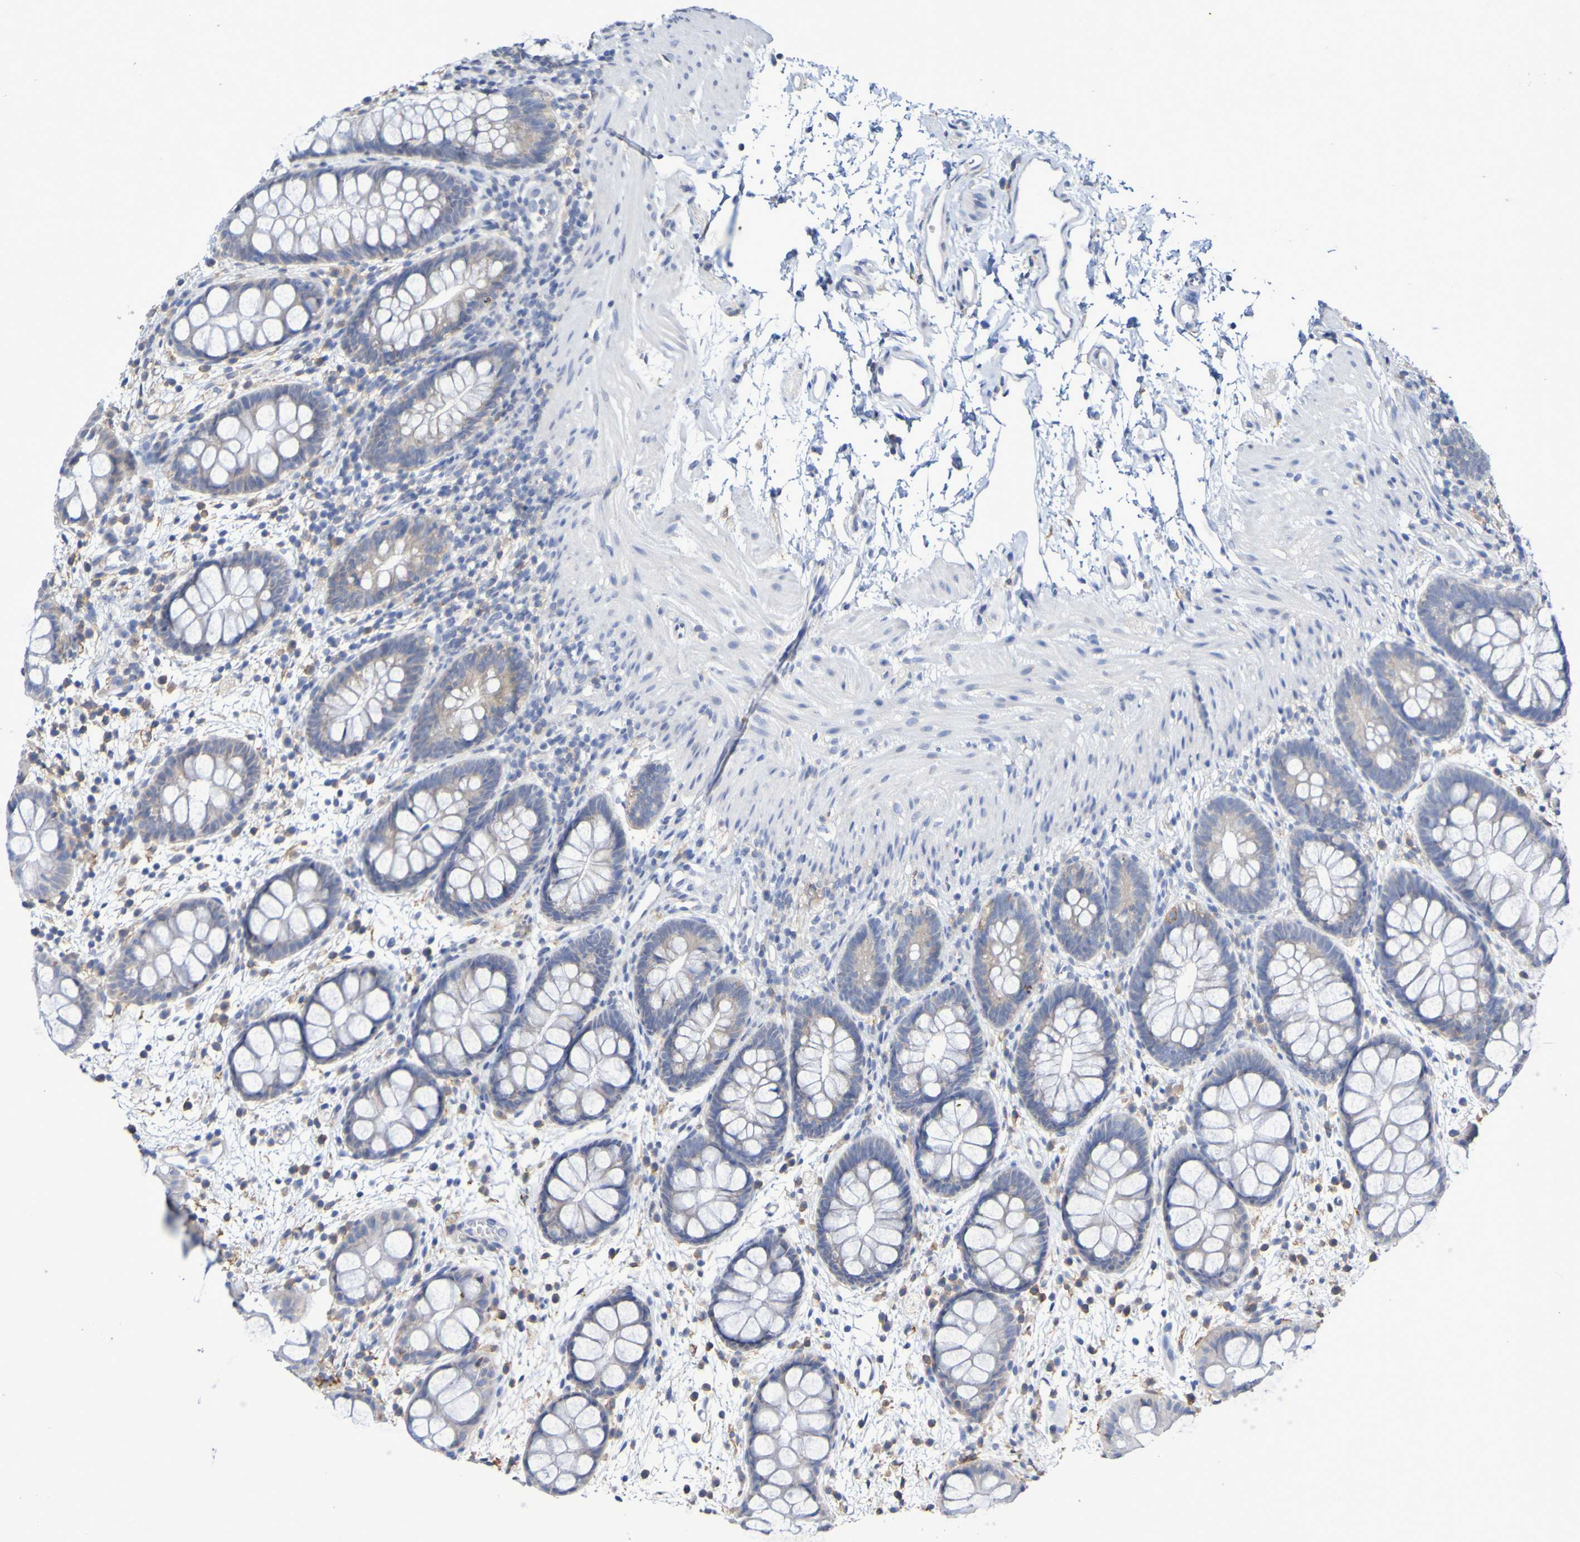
{"staining": {"intensity": "negative", "quantity": "none", "location": "none"}, "tissue": "rectum", "cell_type": "Glandular cells", "image_type": "normal", "snomed": [{"axis": "morphology", "description": "Normal tissue, NOS"}, {"axis": "topography", "description": "Rectum"}], "caption": "DAB immunohistochemical staining of normal rectum displays no significant positivity in glandular cells. (Stains: DAB (3,3'-diaminobenzidine) immunohistochemistry with hematoxylin counter stain, Microscopy: brightfield microscopy at high magnification).", "gene": "SLC3A2", "patient": {"sex": "female", "age": 24}}